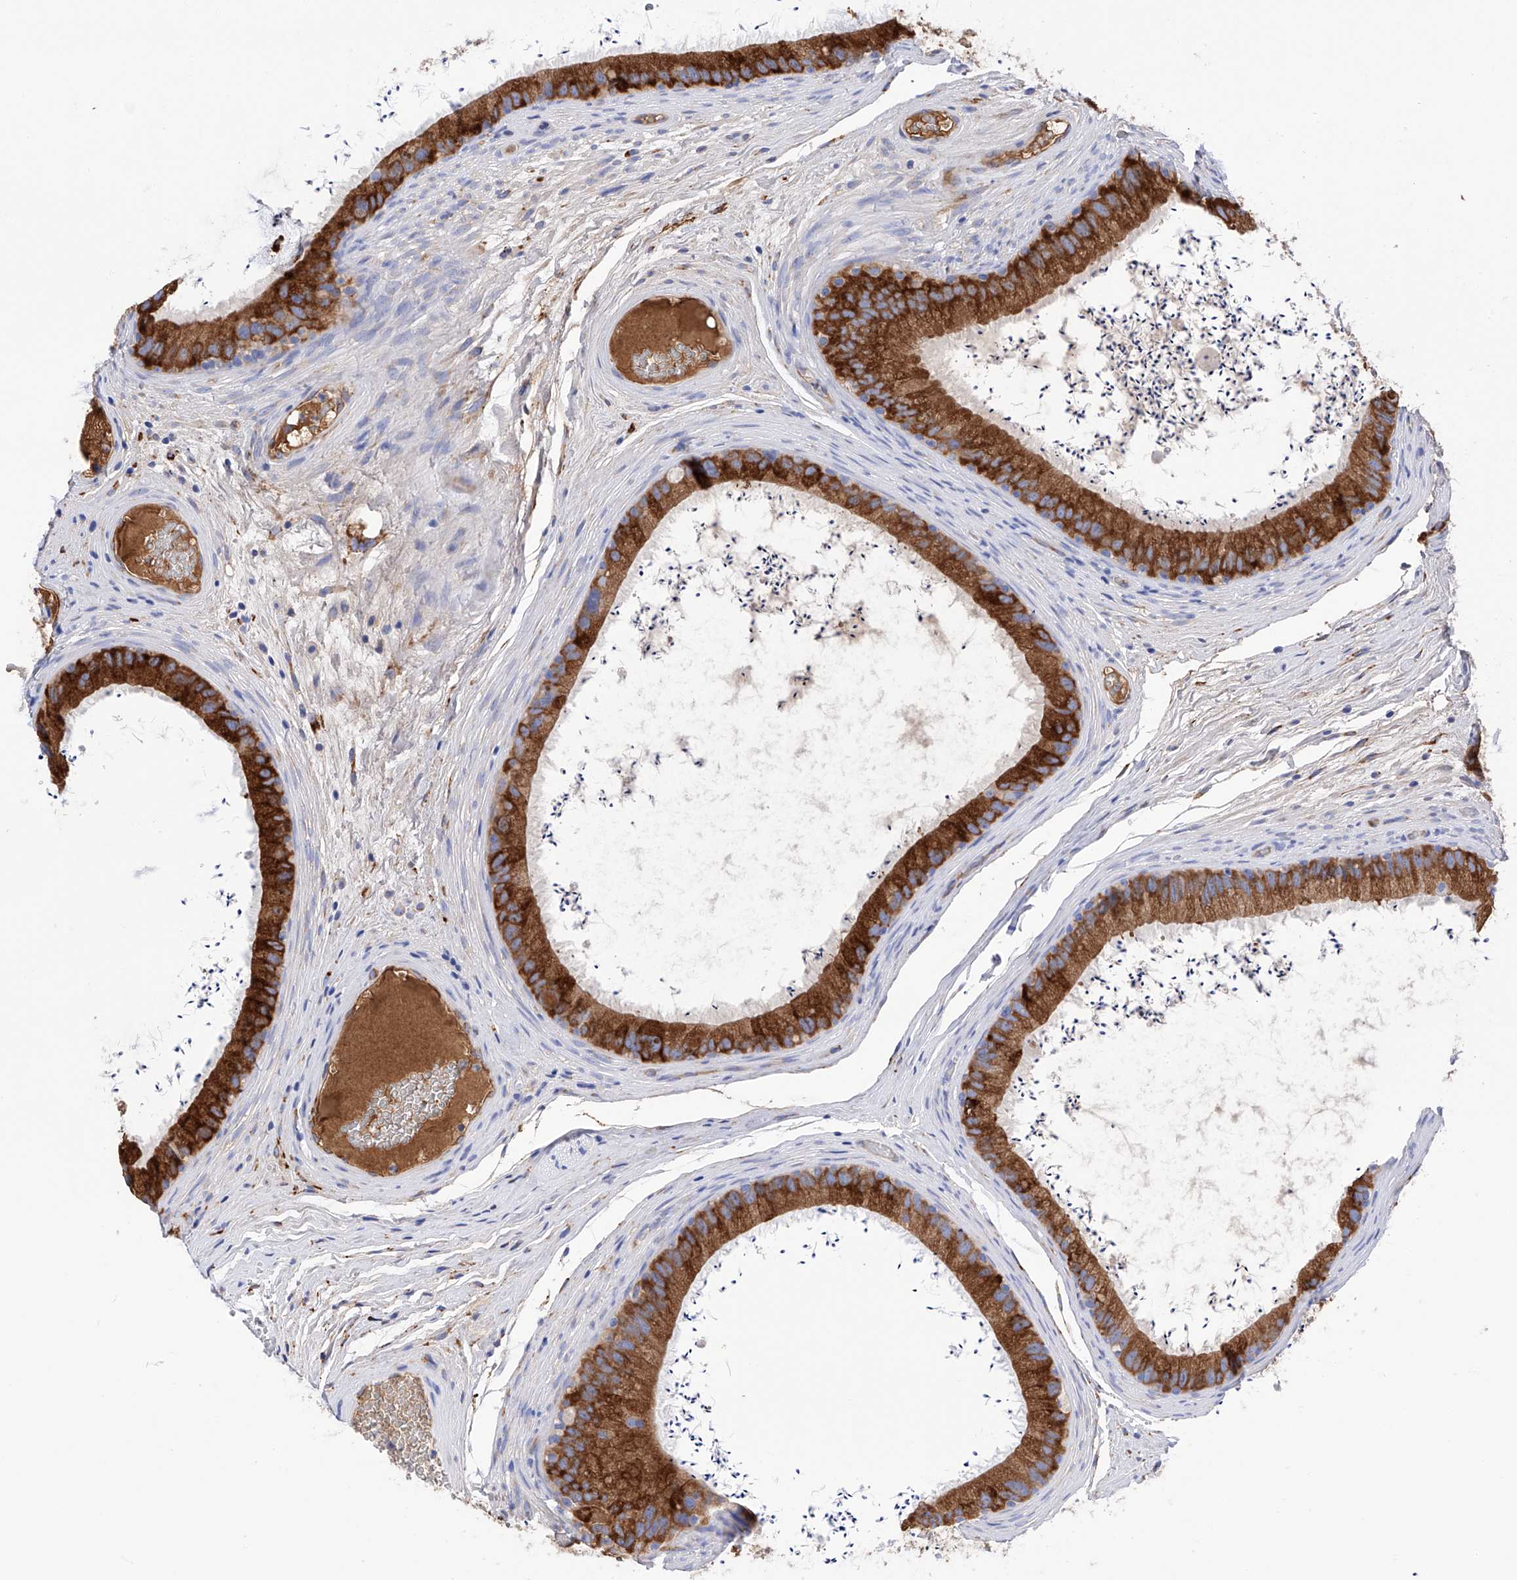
{"staining": {"intensity": "strong", "quantity": ">75%", "location": "cytoplasmic/membranous"}, "tissue": "epididymis", "cell_type": "Glandular cells", "image_type": "normal", "snomed": [{"axis": "morphology", "description": "Normal tissue, NOS"}, {"axis": "topography", "description": "Epididymis, spermatic cord, NOS"}], "caption": "Immunohistochemistry (IHC) (DAB) staining of unremarkable epididymis exhibits strong cytoplasmic/membranous protein staining in about >75% of glandular cells. Ihc stains the protein of interest in brown and the nuclei are stained blue.", "gene": "PDIA5", "patient": {"sex": "male", "age": 50}}